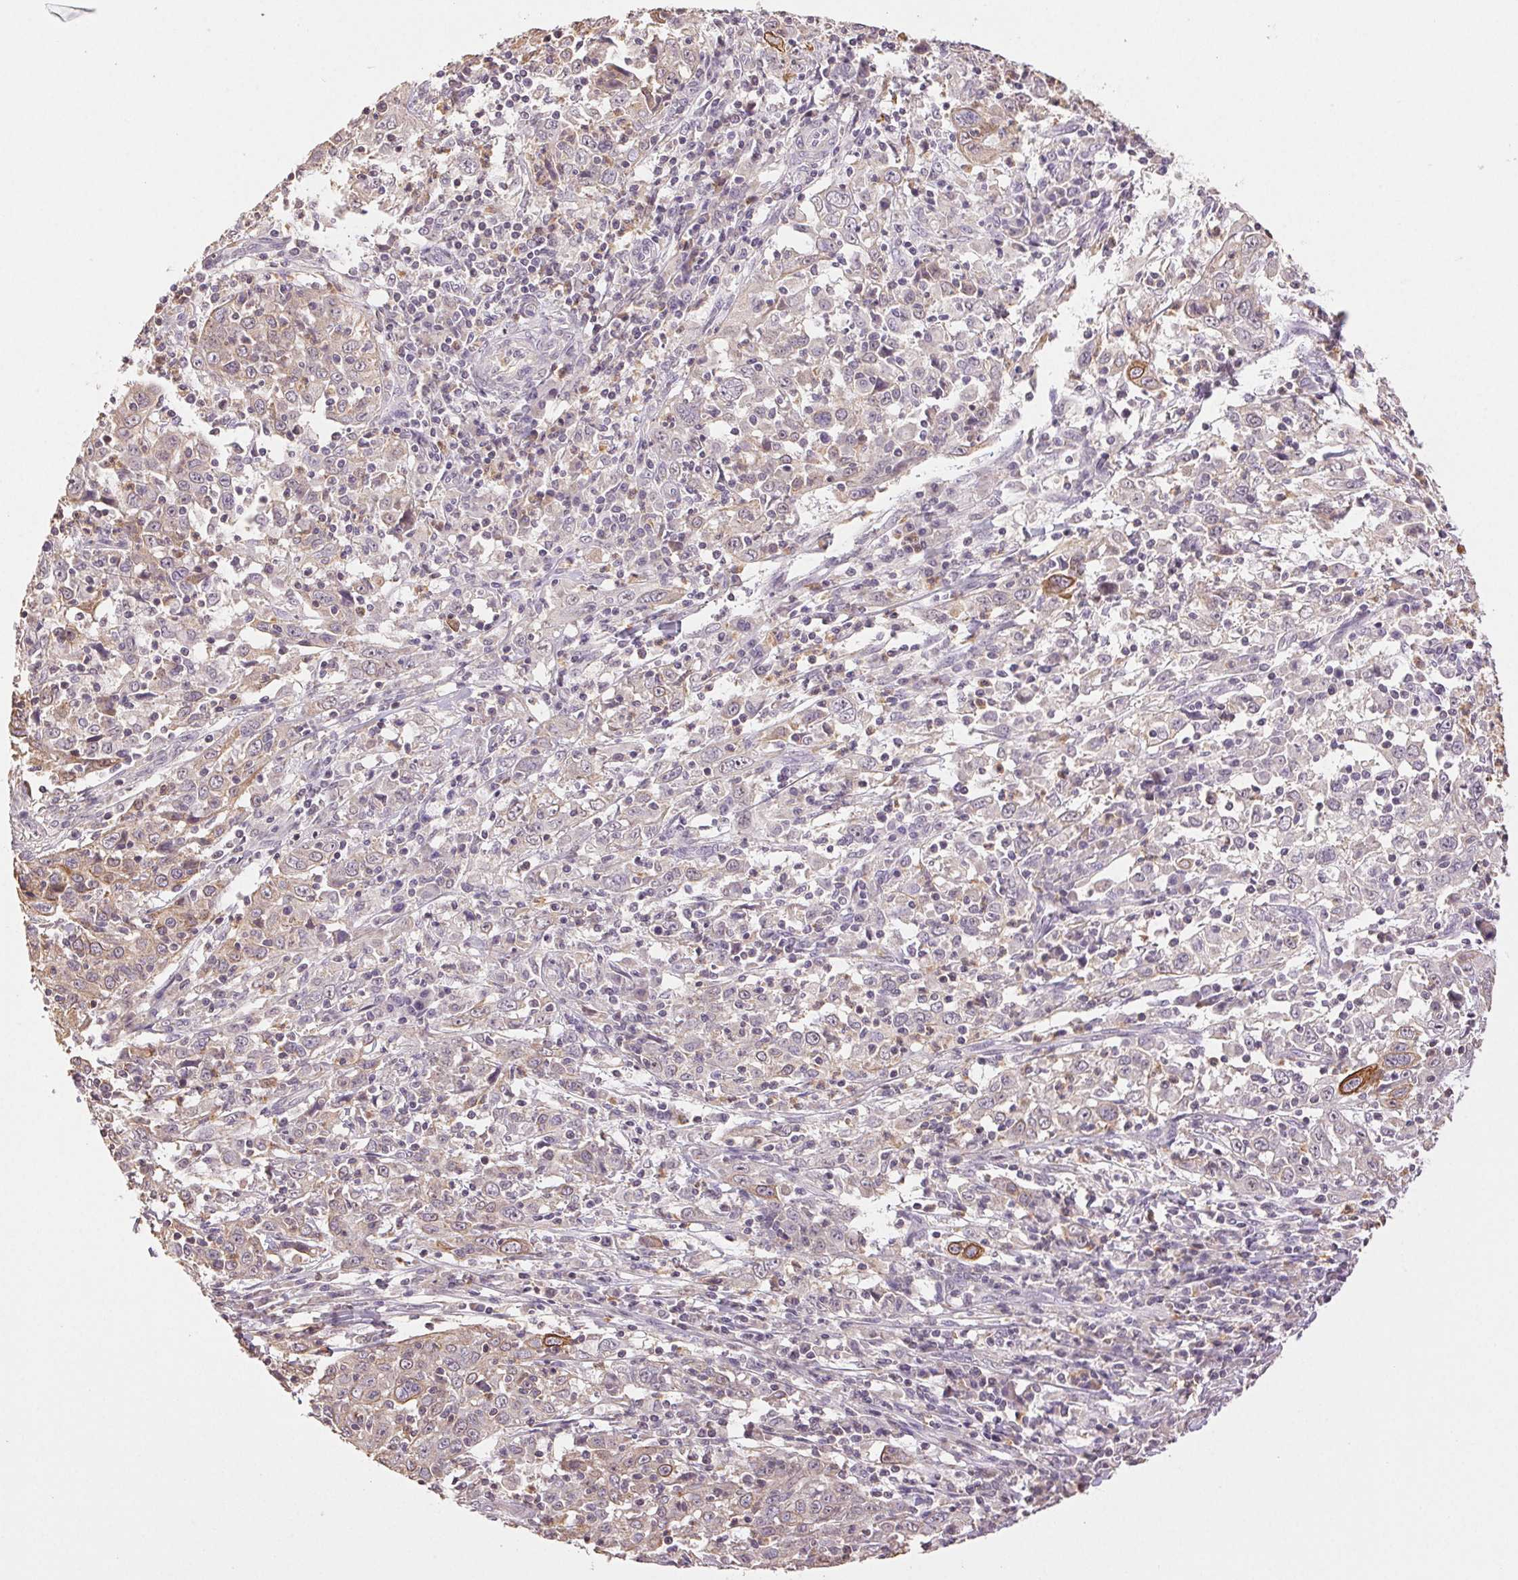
{"staining": {"intensity": "moderate", "quantity": "<25%", "location": "cytoplasmic/membranous"}, "tissue": "cervical cancer", "cell_type": "Tumor cells", "image_type": "cancer", "snomed": [{"axis": "morphology", "description": "Squamous cell carcinoma, NOS"}, {"axis": "topography", "description": "Cervix"}], "caption": "Tumor cells show moderate cytoplasmic/membranous positivity in about <25% of cells in cervical cancer. The staining is performed using DAB brown chromogen to label protein expression. The nuclei are counter-stained blue using hematoxylin.", "gene": "TMEM253", "patient": {"sex": "female", "age": 46}}